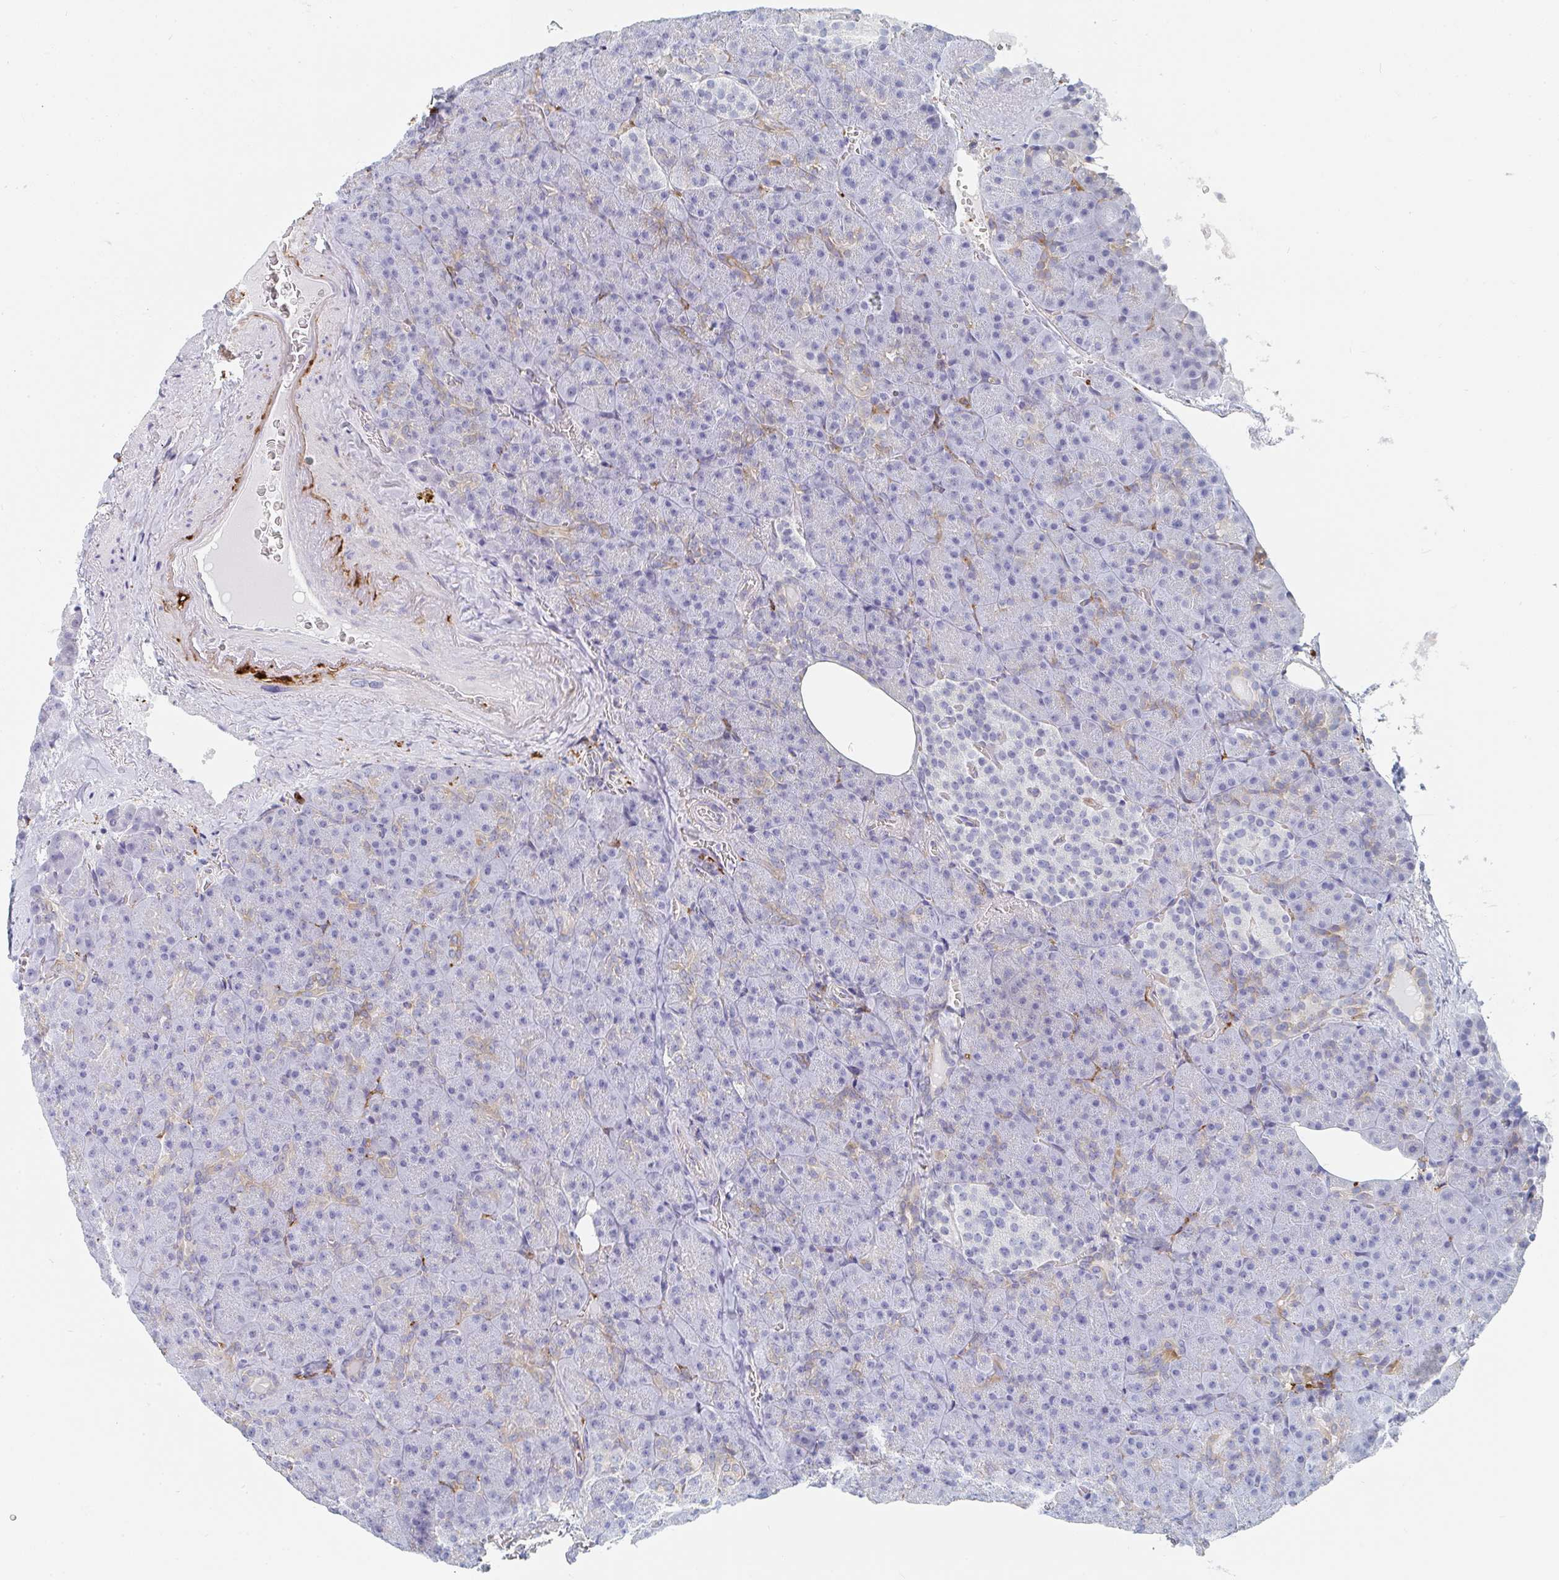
{"staining": {"intensity": "negative", "quantity": "none", "location": "none"}, "tissue": "pancreas", "cell_type": "Exocrine glandular cells", "image_type": "normal", "snomed": [{"axis": "morphology", "description": "Normal tissue, NOS"}, {"axis": "topography", "description": "Pancreas"}], "caption": "Immunohistochemistry (IHC) of normal human pancreas exhibits no expression in exocrine glandular cells.", "gene": "DAB2", "patient": {"sex": "female", "age": 74}}